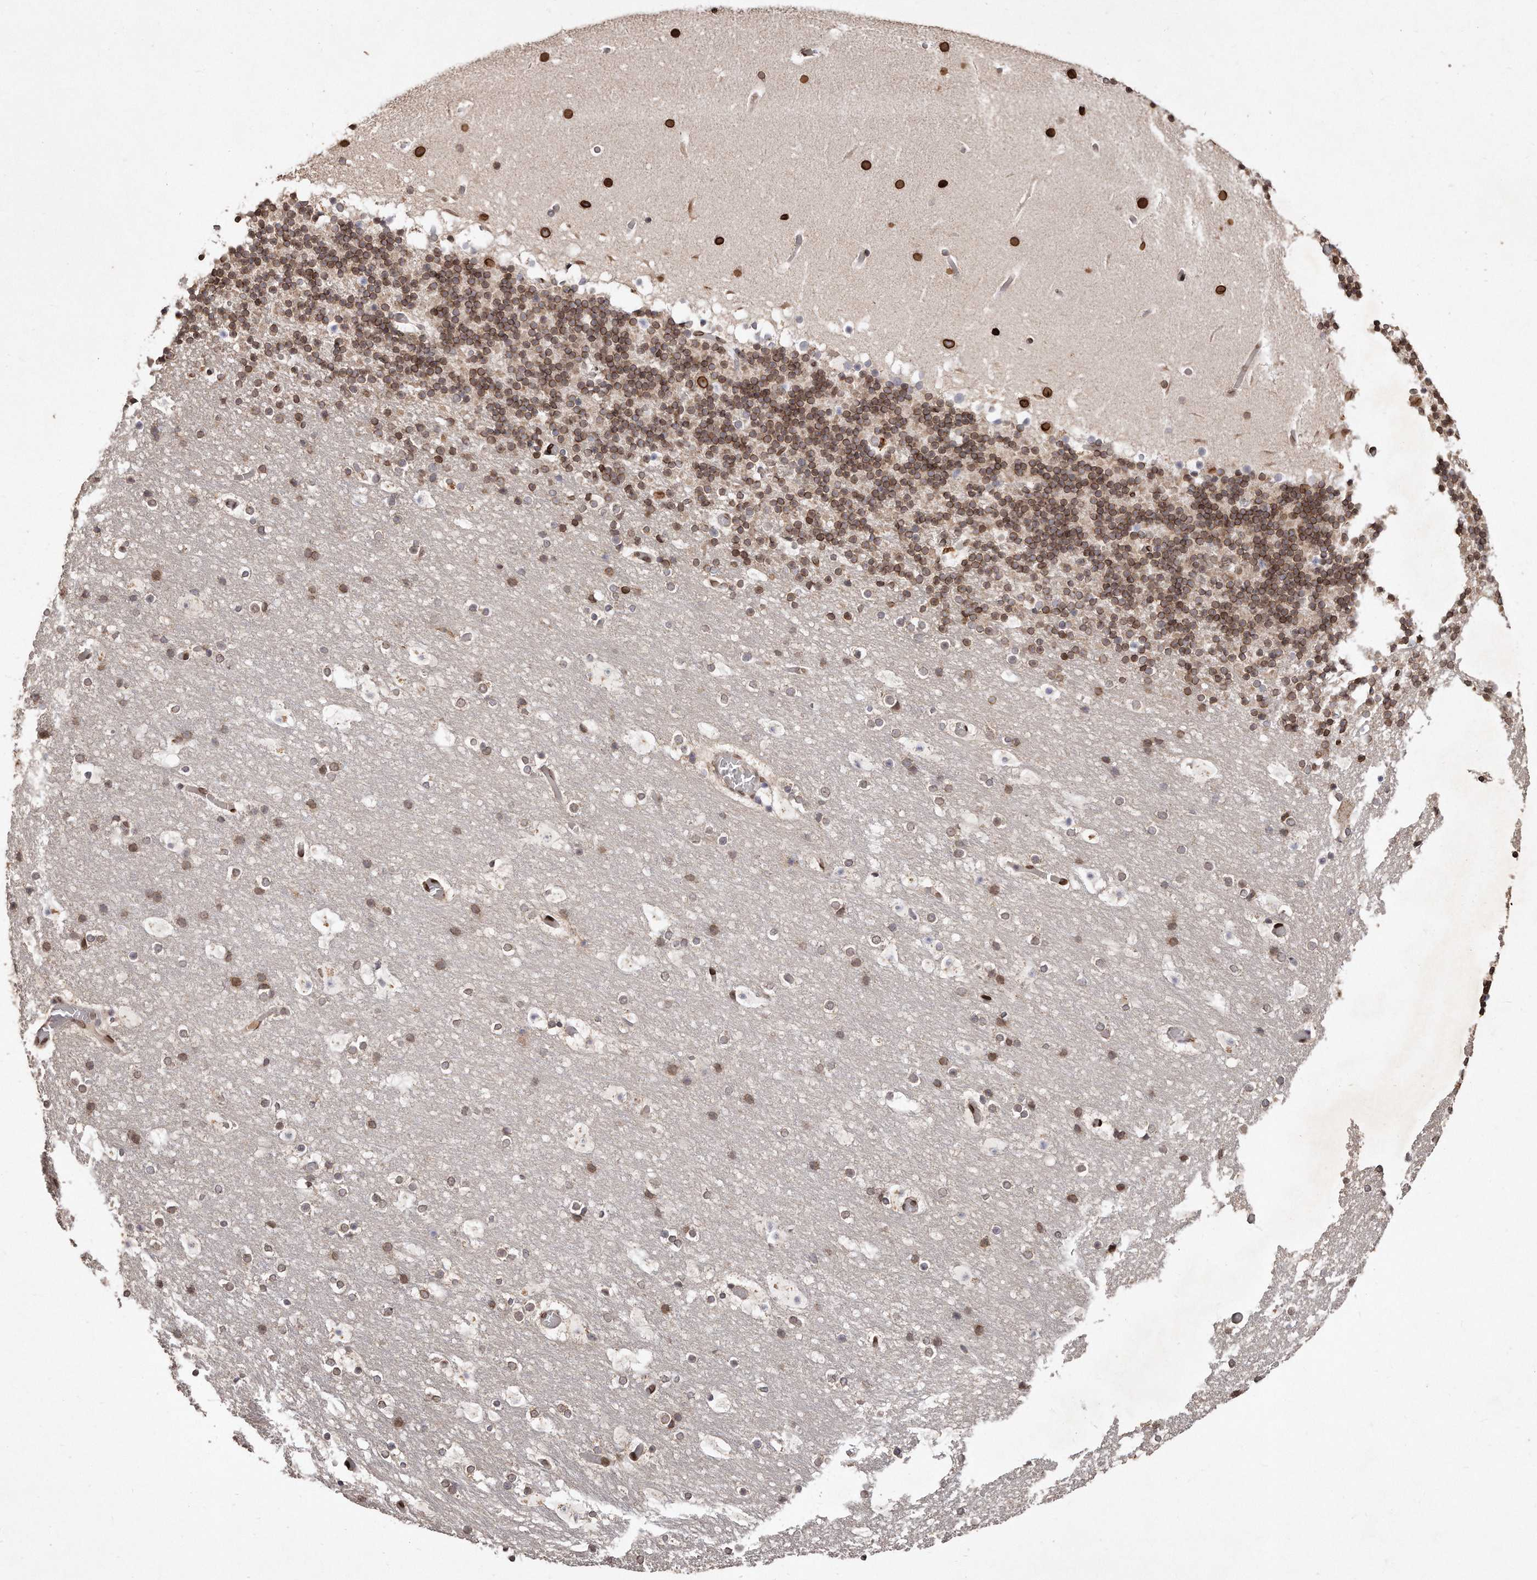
{"staining": {"intensity": "moderate", "quantity": ">75%", "location": "cytoplasmic/membranous,nuclear"}, "tissue": "cerebellum", "cell_type": "Cells in granular layer", "image_type": "normal", "snomed": [{"axis": "morphology", "description": "Normal tissue, NOS"}, {"axis": "topography", "description": "Cerebellum"}], "caption": "Moderate cytoplasmic/membranous,nuclear protein staining is identified in approximately >75% of cells in granular layer in cerebellum.", "gene": "HASPIN", "patient": {"sex": "male", "age": 57}}